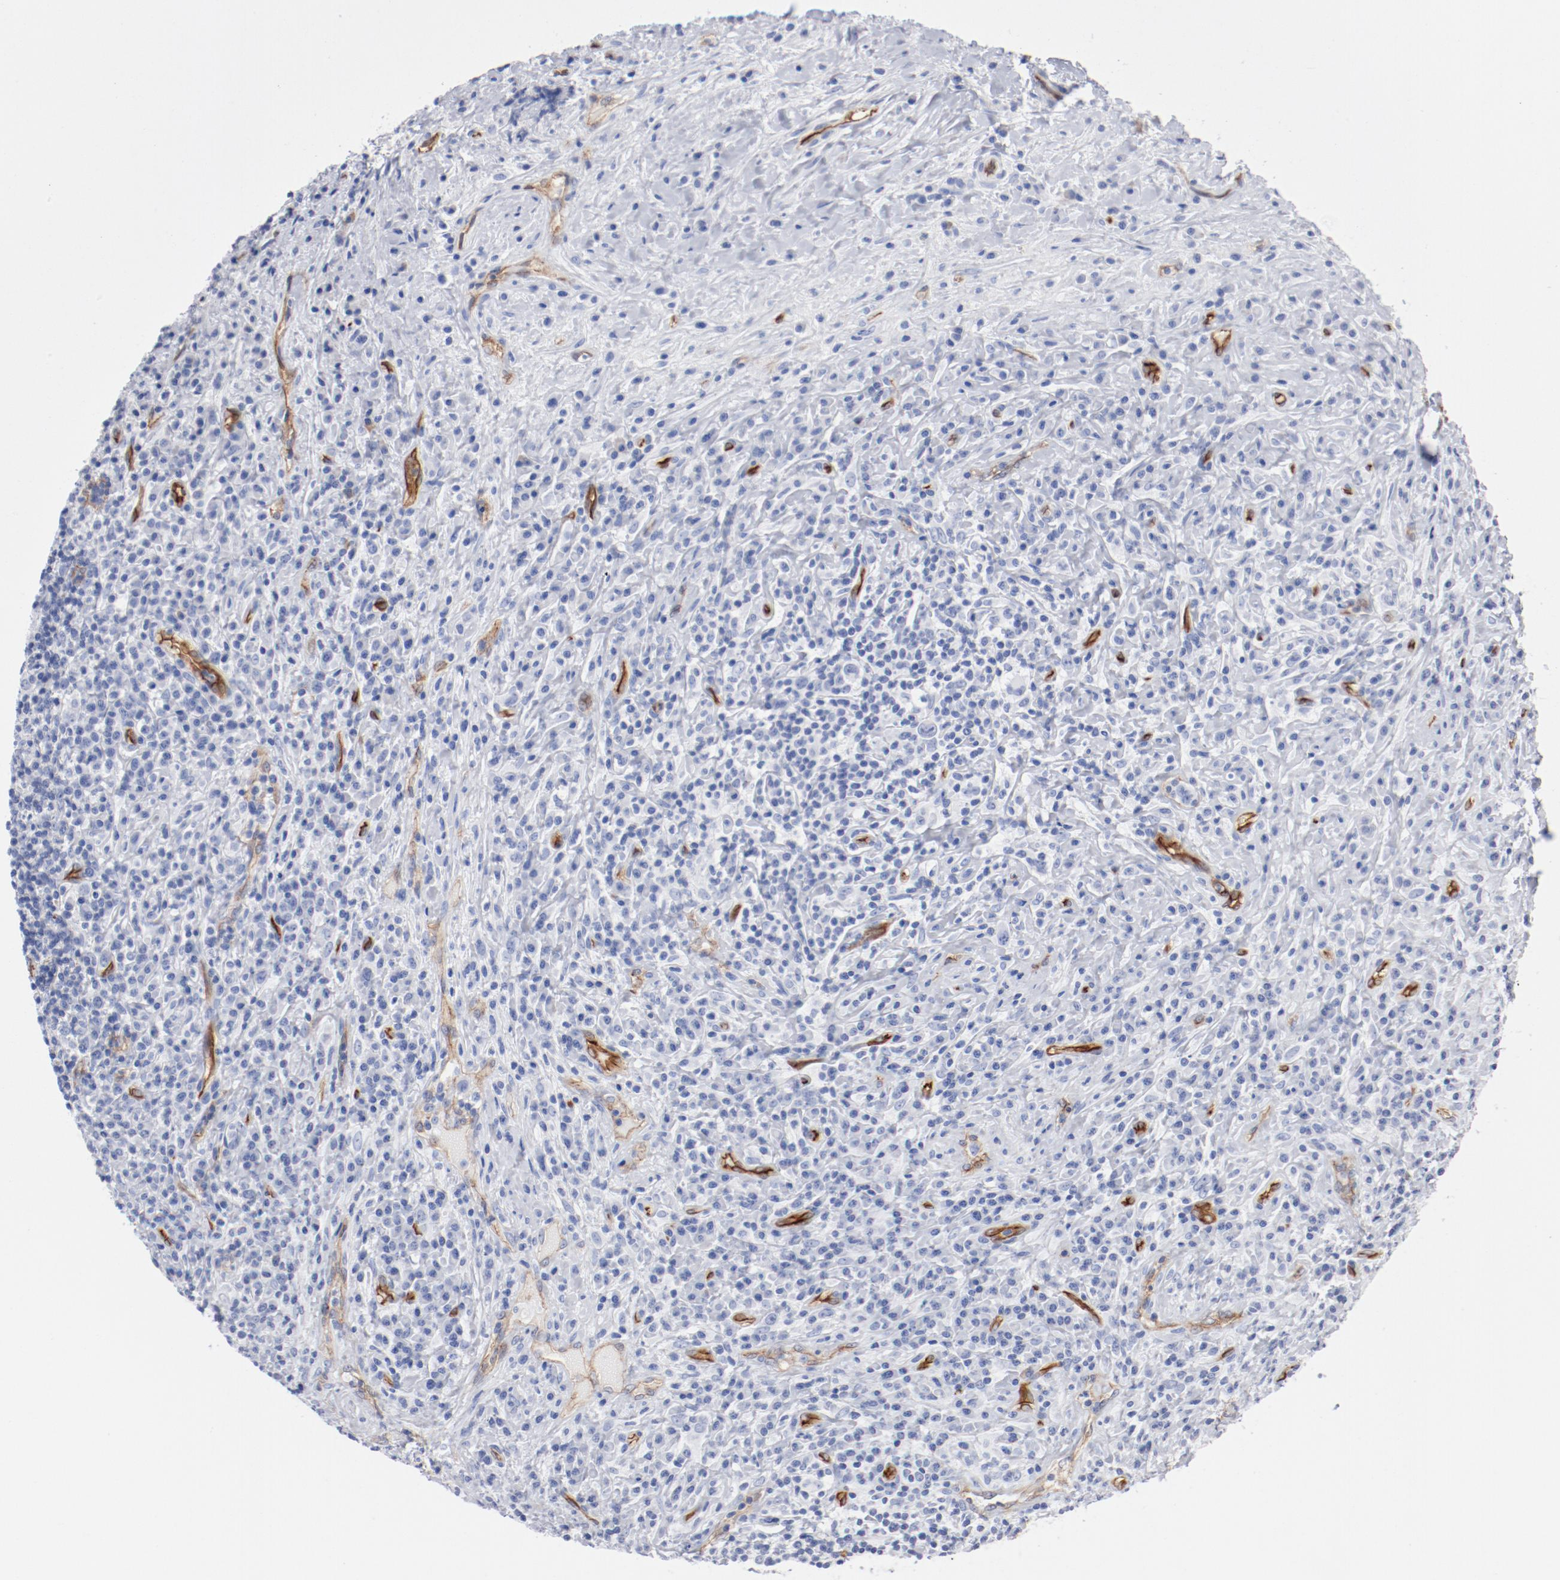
{"staining": {"intensity": "negative", "quantity": "none", "location": "none"}, "tissue": "lymphoma", "cell_type": "Tumor cells", "image_type": "cancer", "snomed": [{"axis": "morphology", "description": "Hodgkin's disease, NOS"}, {"axis": "topography", "description": "Lymph node"}], "caption": "There is no significant staining in tumor cells of lymphoma.", "gene": "SHANK3", "patient": {"sex": "female", "age": 25}}